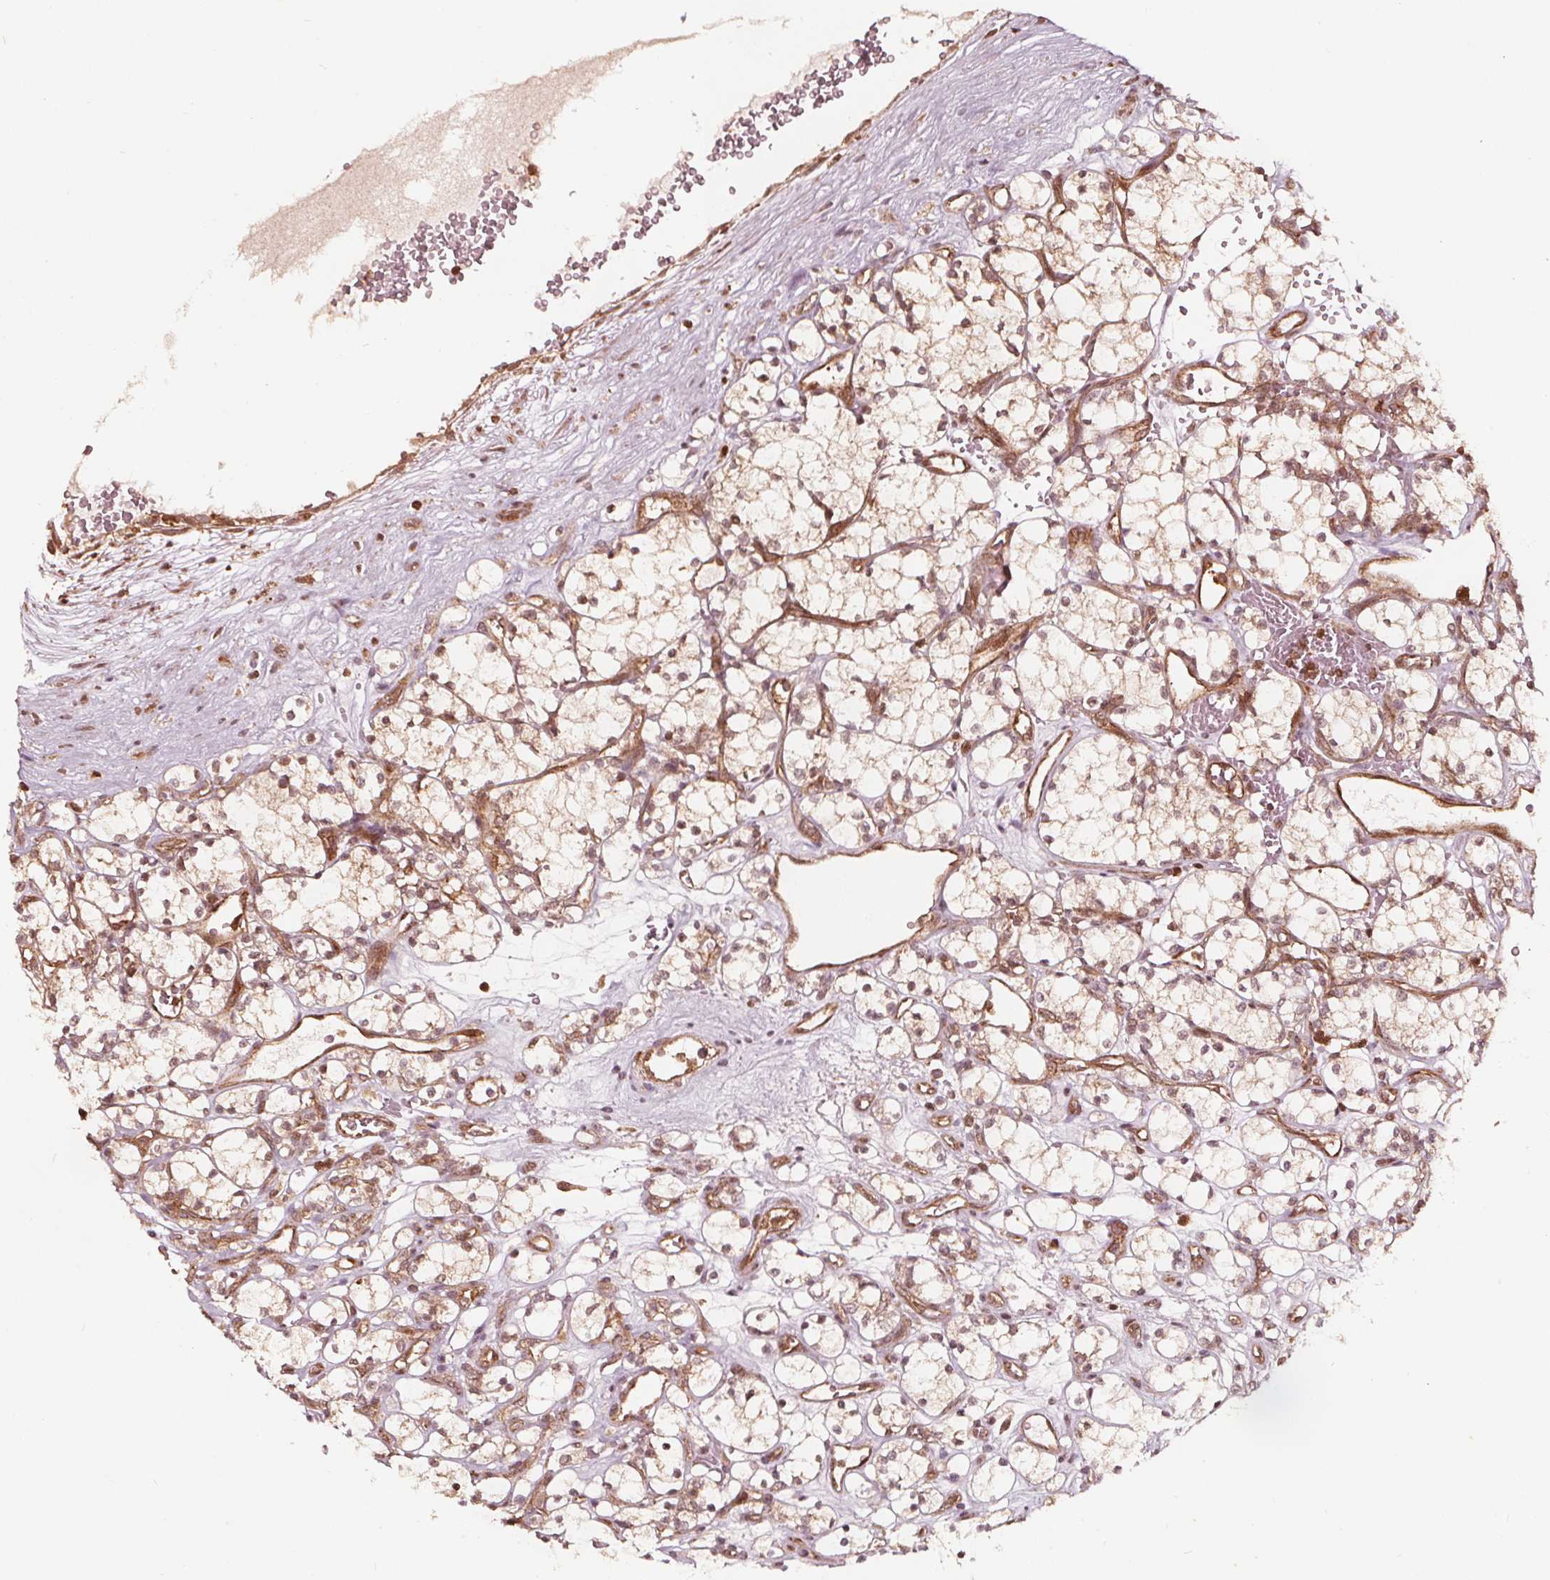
{"staining": {"intensity": "moderate", "quantity": ">75%", "location": "cytoplasmic/membranous,nuclear"}, "tissue": "renal cancer", "cell_type": "Tumor cells", "image_type": "cancer", "snomed": [{"axis": "morphology", "description": "Adenocarcinoma, NOS"}, {"axis": "topography", "description": "Kidney"}], "caption": "Adenocarcinoma (renal) stained with a protein marker reveals moderate staining in tumor cells.", "gene": "AIP", "patient": {"sex": "female", "age": 69}}